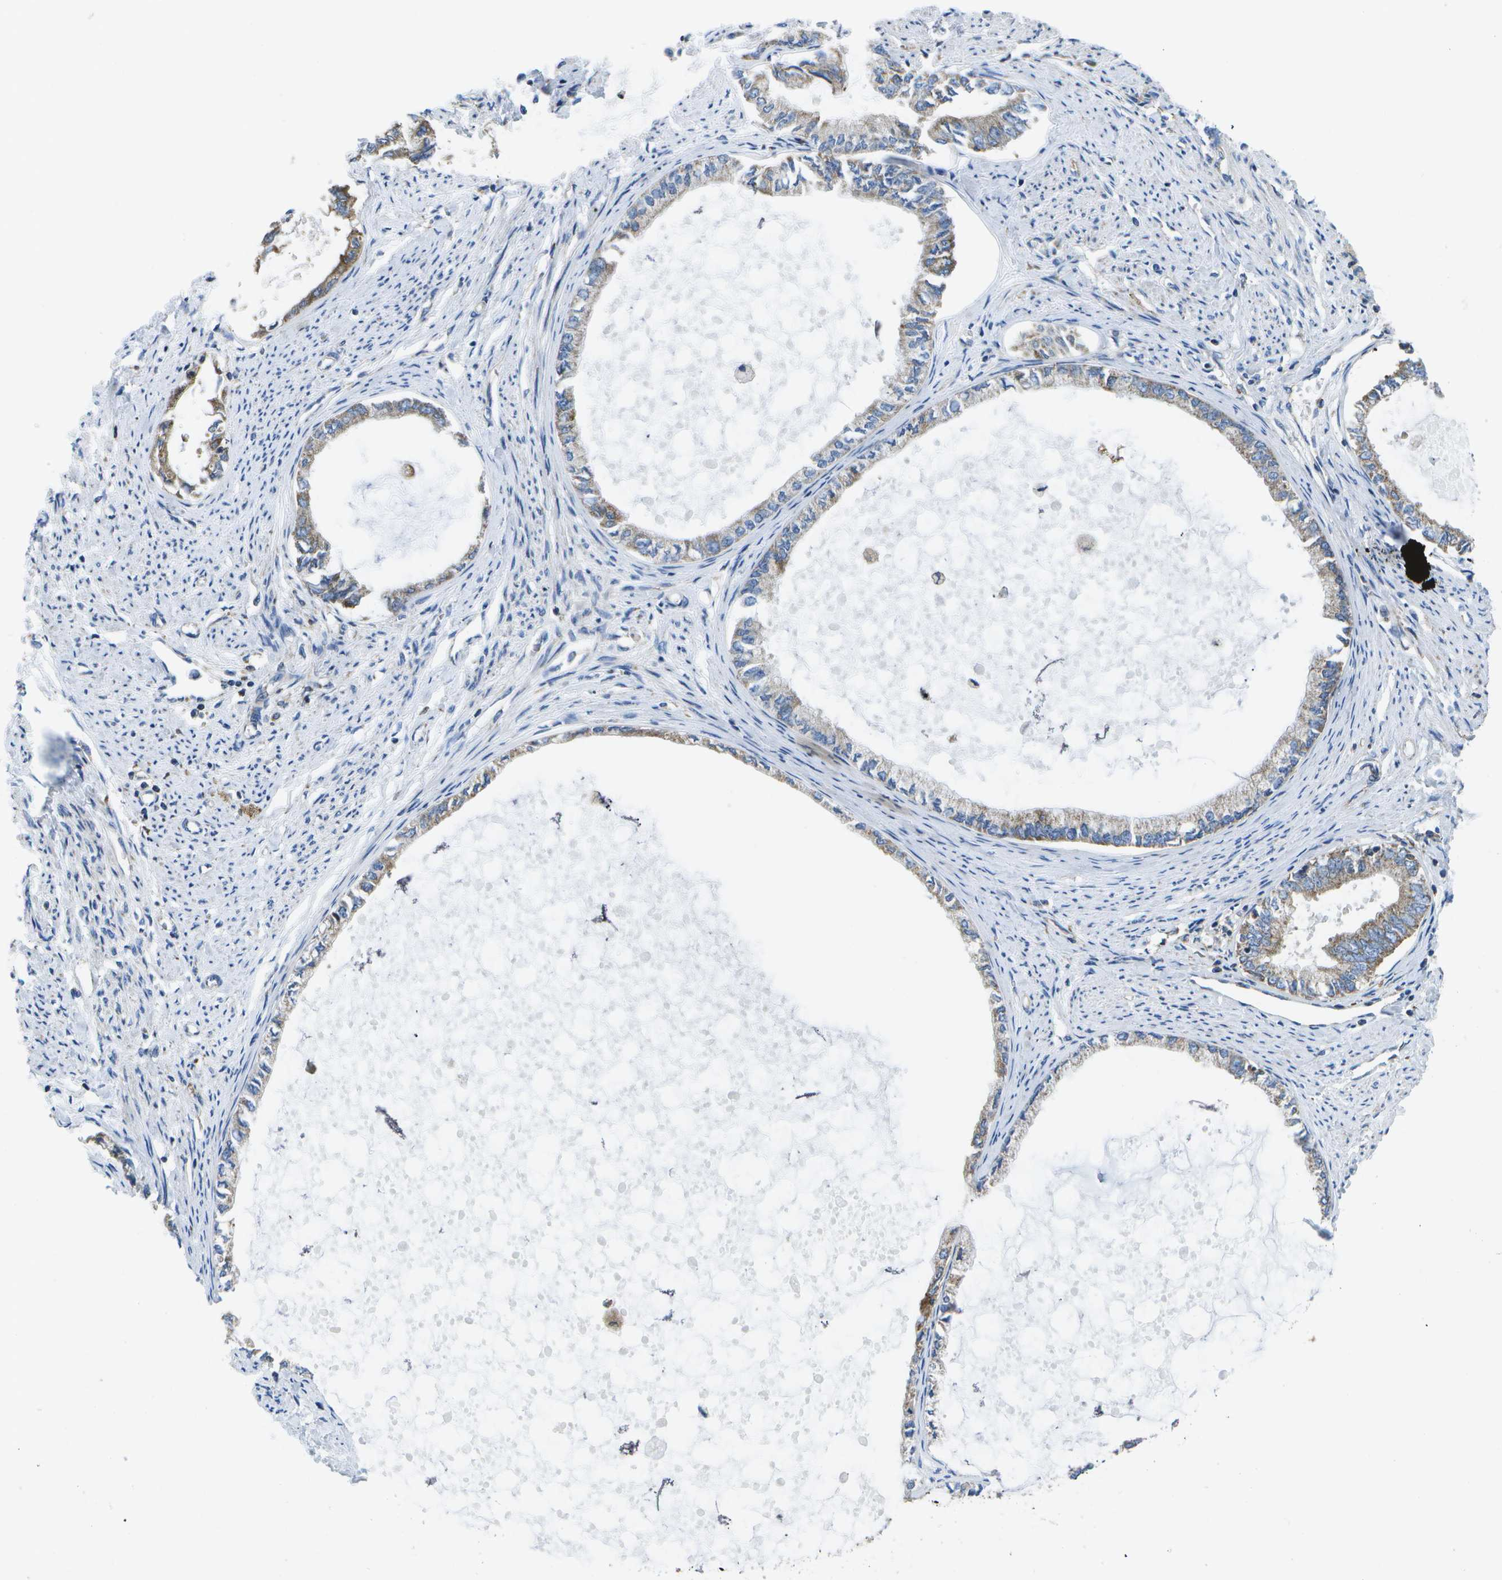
{"staining": {"intensity": "weak", "quantity": ">75%", "location": "cytoplasmic/membranous"}, "tissue": "endometrial cancer", "cell_type": "Tumor cells", "image_type": "cancer", "snomed": [{"axis": "morphology", "description": "Adenocarcinoma, NOS"}, {"axis": "topography", "description": "Endometrium"}], "caption": "Weak cytoplasmic/membranous positivity for a protein is appreciated in about >75% of tumor cells of endometrial cancer (adenocarcinoma) using immunohistochemistry.", "gene": "GDF5", "patient": {"sex": "female", "age": 86}}